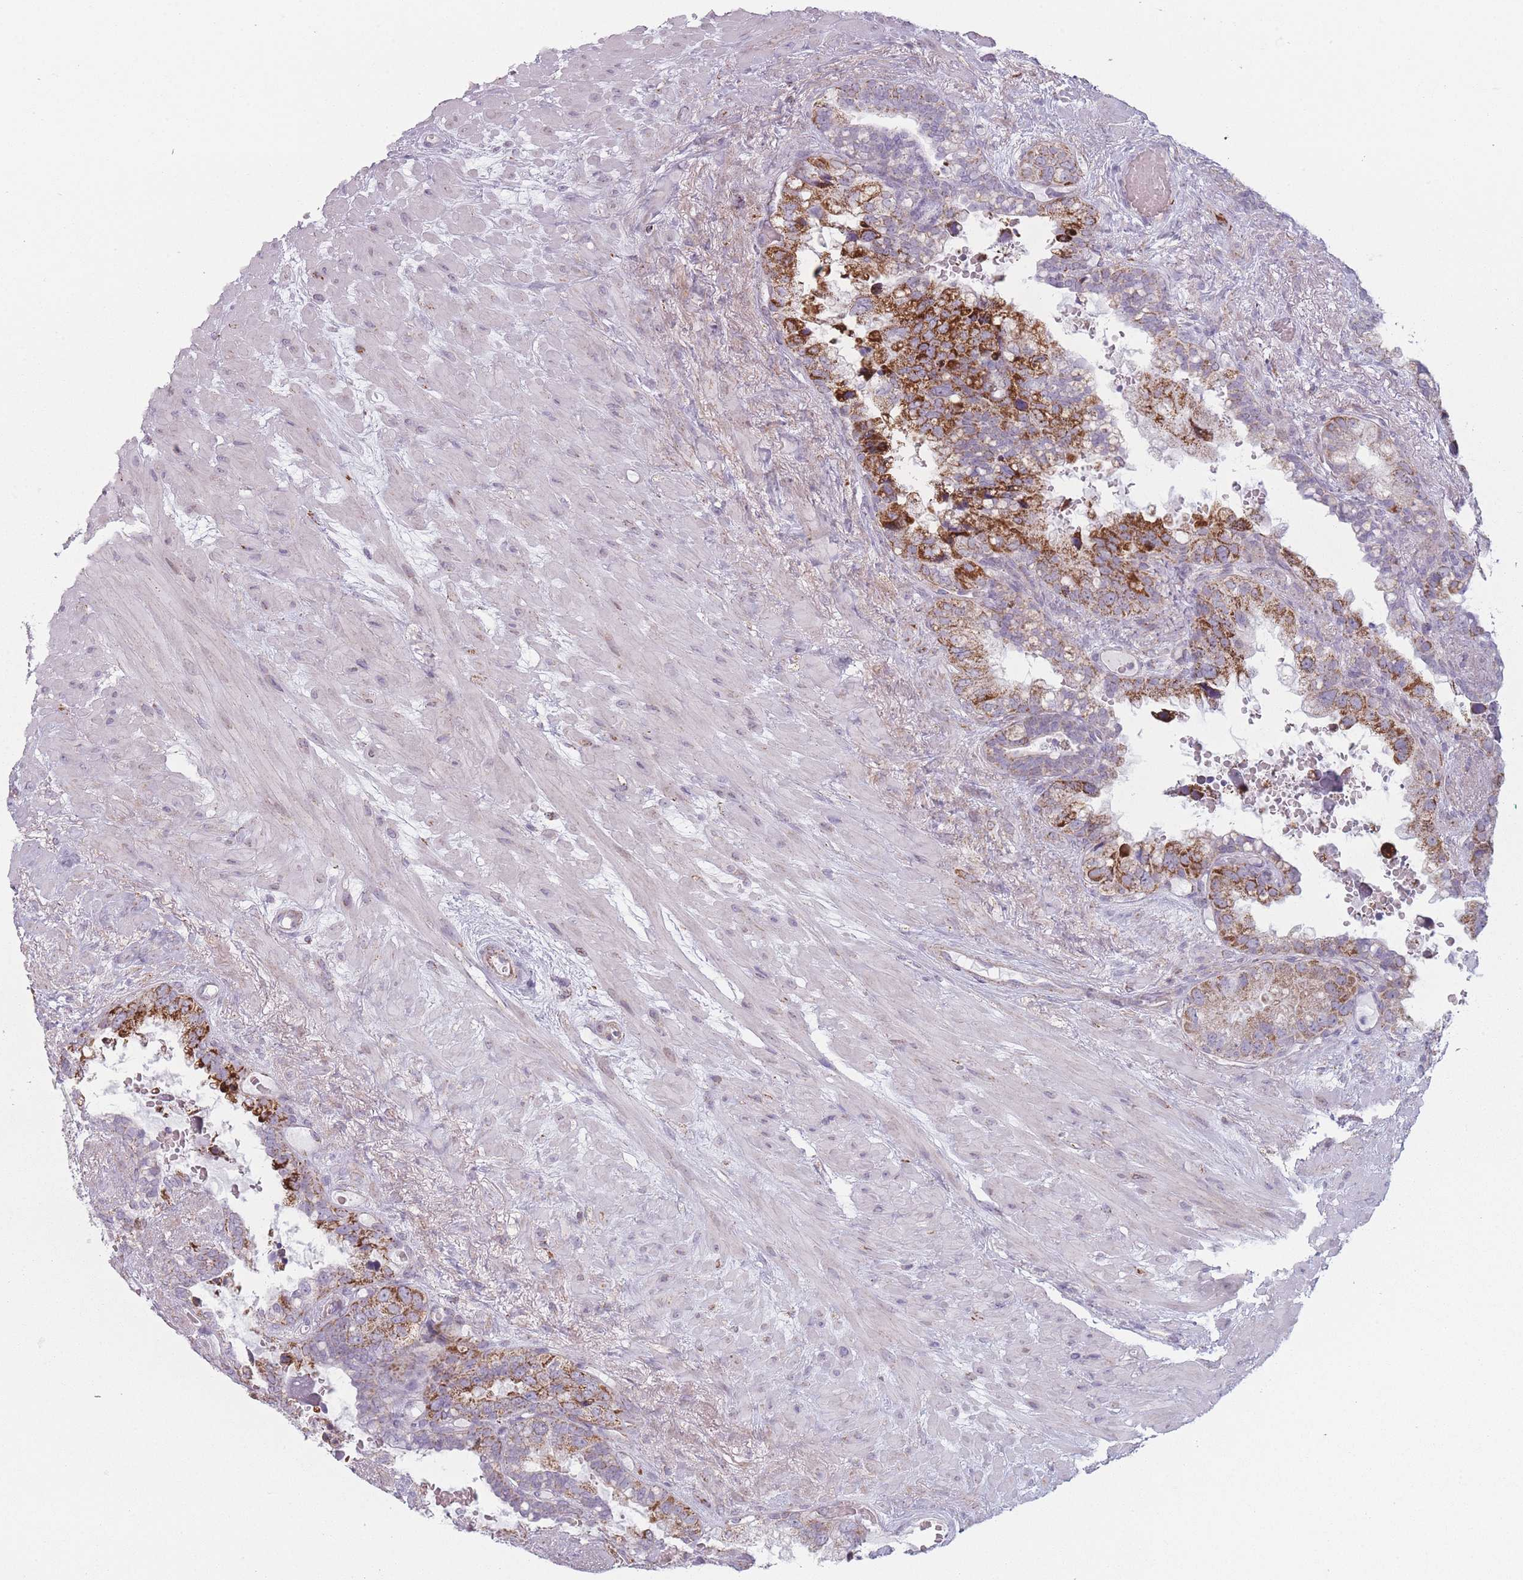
{"staining": {"intensity": "strong", "quantity": "25%-75%", "location": "cytoplasmic/membranous"}, "tissue": "seminal vesicle", "cell_type": "Glandular cells", "image_type": "normal", "snomed": [{"axis": "morphology", "description": "Normal tissue, NOS"}, {"axis": "topography", "description": "Seminal veicle"}], "caption": "A high amount of strong cytoplasmic/membranous staining is appreciated in about 25%-75% of glandular cells in benign seminal vesicle.", "gene": "DCHS1", "patient": {"sex": "male", "age": 80}}